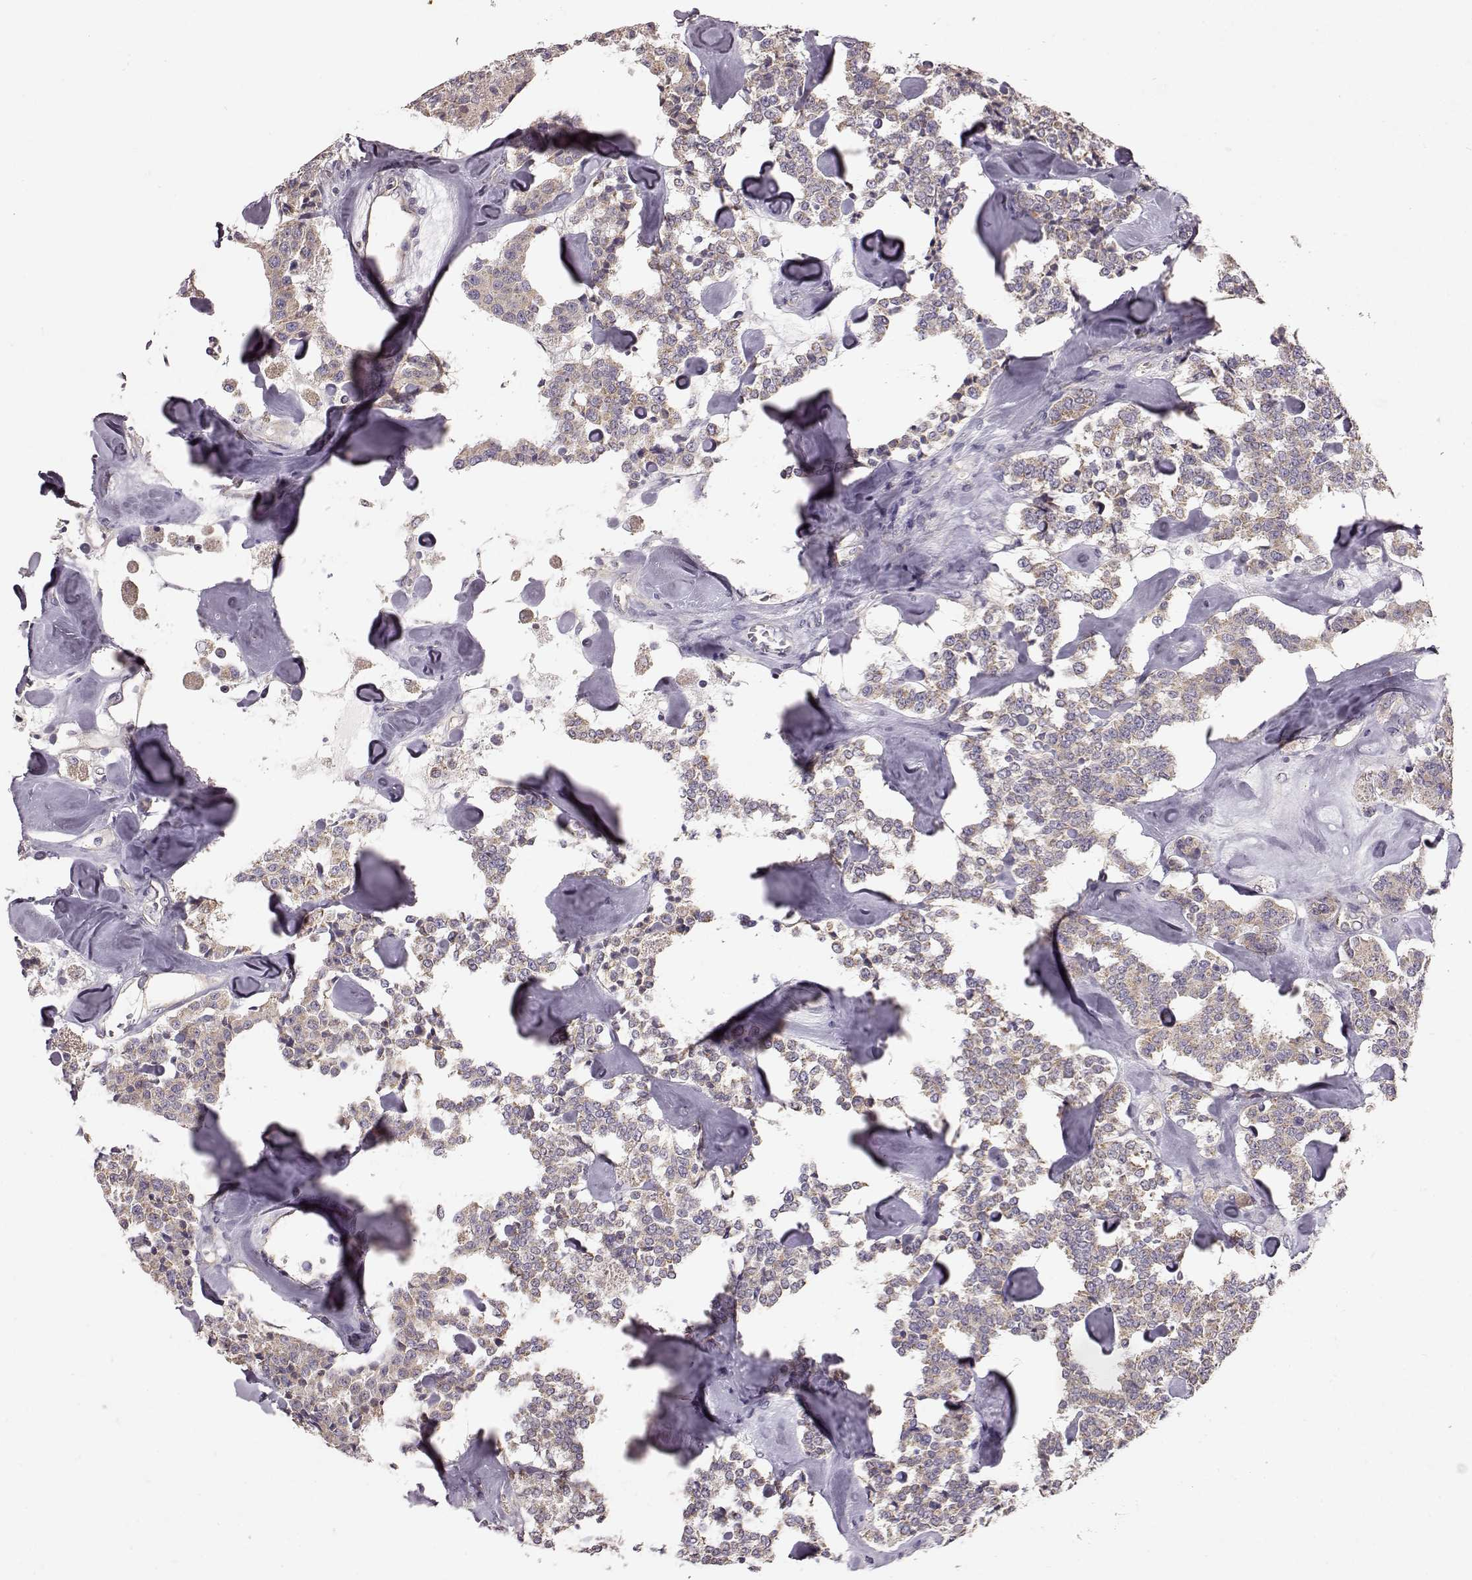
{"staining": {"intensity": "weak", "quantity": ">75%", "location": "cytoplasmic/membranous"}, "tissue": "carcinoid", "cell_type": "Tumor cells", "image_type": "cancer", "snomed": [{"axis": "morphology", "description": "Carcinoid, malignant, NOS"}, {"axis": "topography", "description": "Pancreas"}], "caption": "About >75% of tumor cells in carcinoid (malignant) exhibit weak cytoplasmic/membranous protein staining as visualized by brown immunohistochemical staining.", "gene": "ERBB3", "patient": {"sex": "male", "age": 41}}